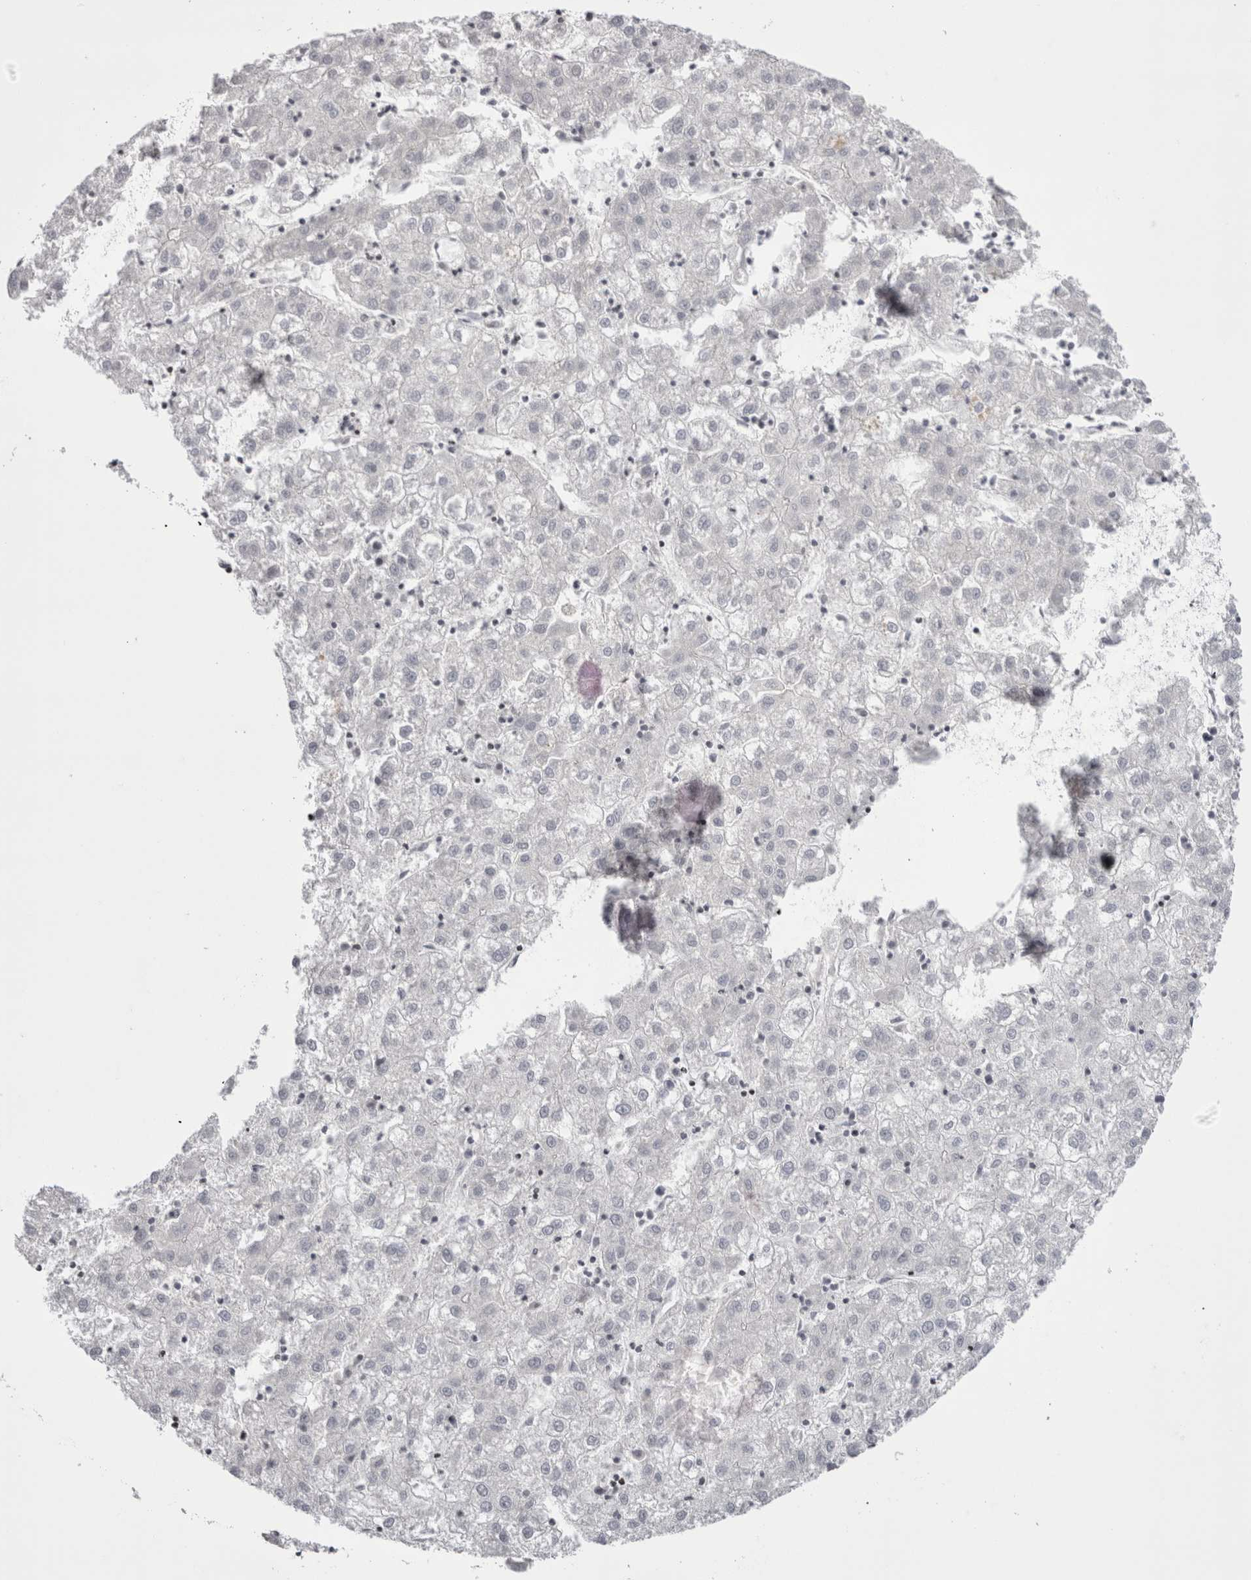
{"staining": {"intensity": "negative", "quantity": "none", "location": "none"}, "tissue": "liver cancer", "cell_type": "Tumor cells", "image_type": "cancer", "snomed": [{"axis": "morphology", "description": "Carcinoma, Hepatocellular, NOS"}, {"axis": "topography", "description": "Liver"}], "caption": "IHC micrograph of neoplastic tissue: liver hepatocellular carcinoma stained with DAB shows no significant protein expression in tumor cells.", "gene": "FNDC8", "patient": {"sex": "male", "age": 72}}